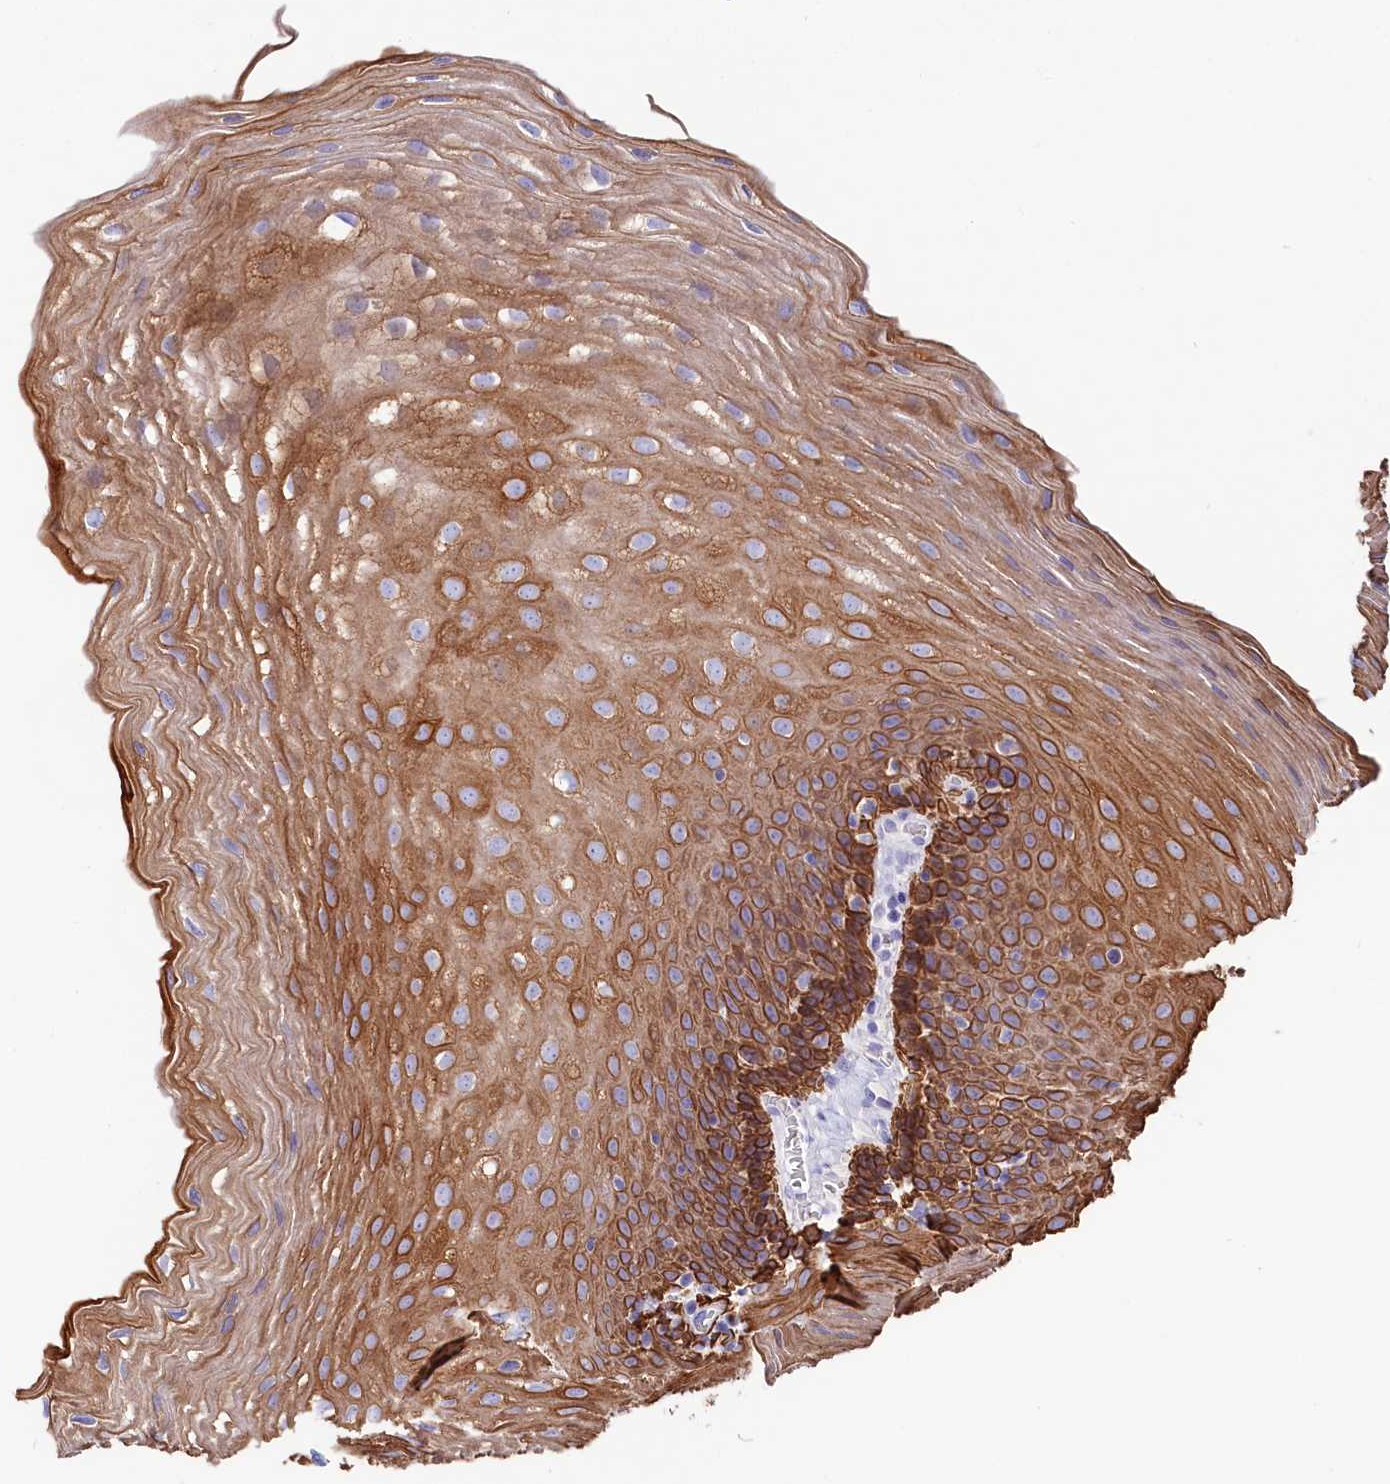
{"staining": {"intensity": "strong", "quantity": ">75%", "location": "cytoplasmic/membranous"}, "tissue": "esophagus", "cell_type": "Squamous epithelial cells", "image_type": "normal", "snomed": [{"axis": "morphology", "description": "Normal tissue, NOS"}, {"axis": "topography", "description": "Esophagus"}], "caption": "An image of human esophagus stained for a protein shows strong cytoplasmic/membranous brown staining in squamous epithelial cells. (brown staining indicates protein expression, while blue staining denotes nuclei).", "gene": "SULT2A1", "patient": {"sex": "female", "age": 66}}